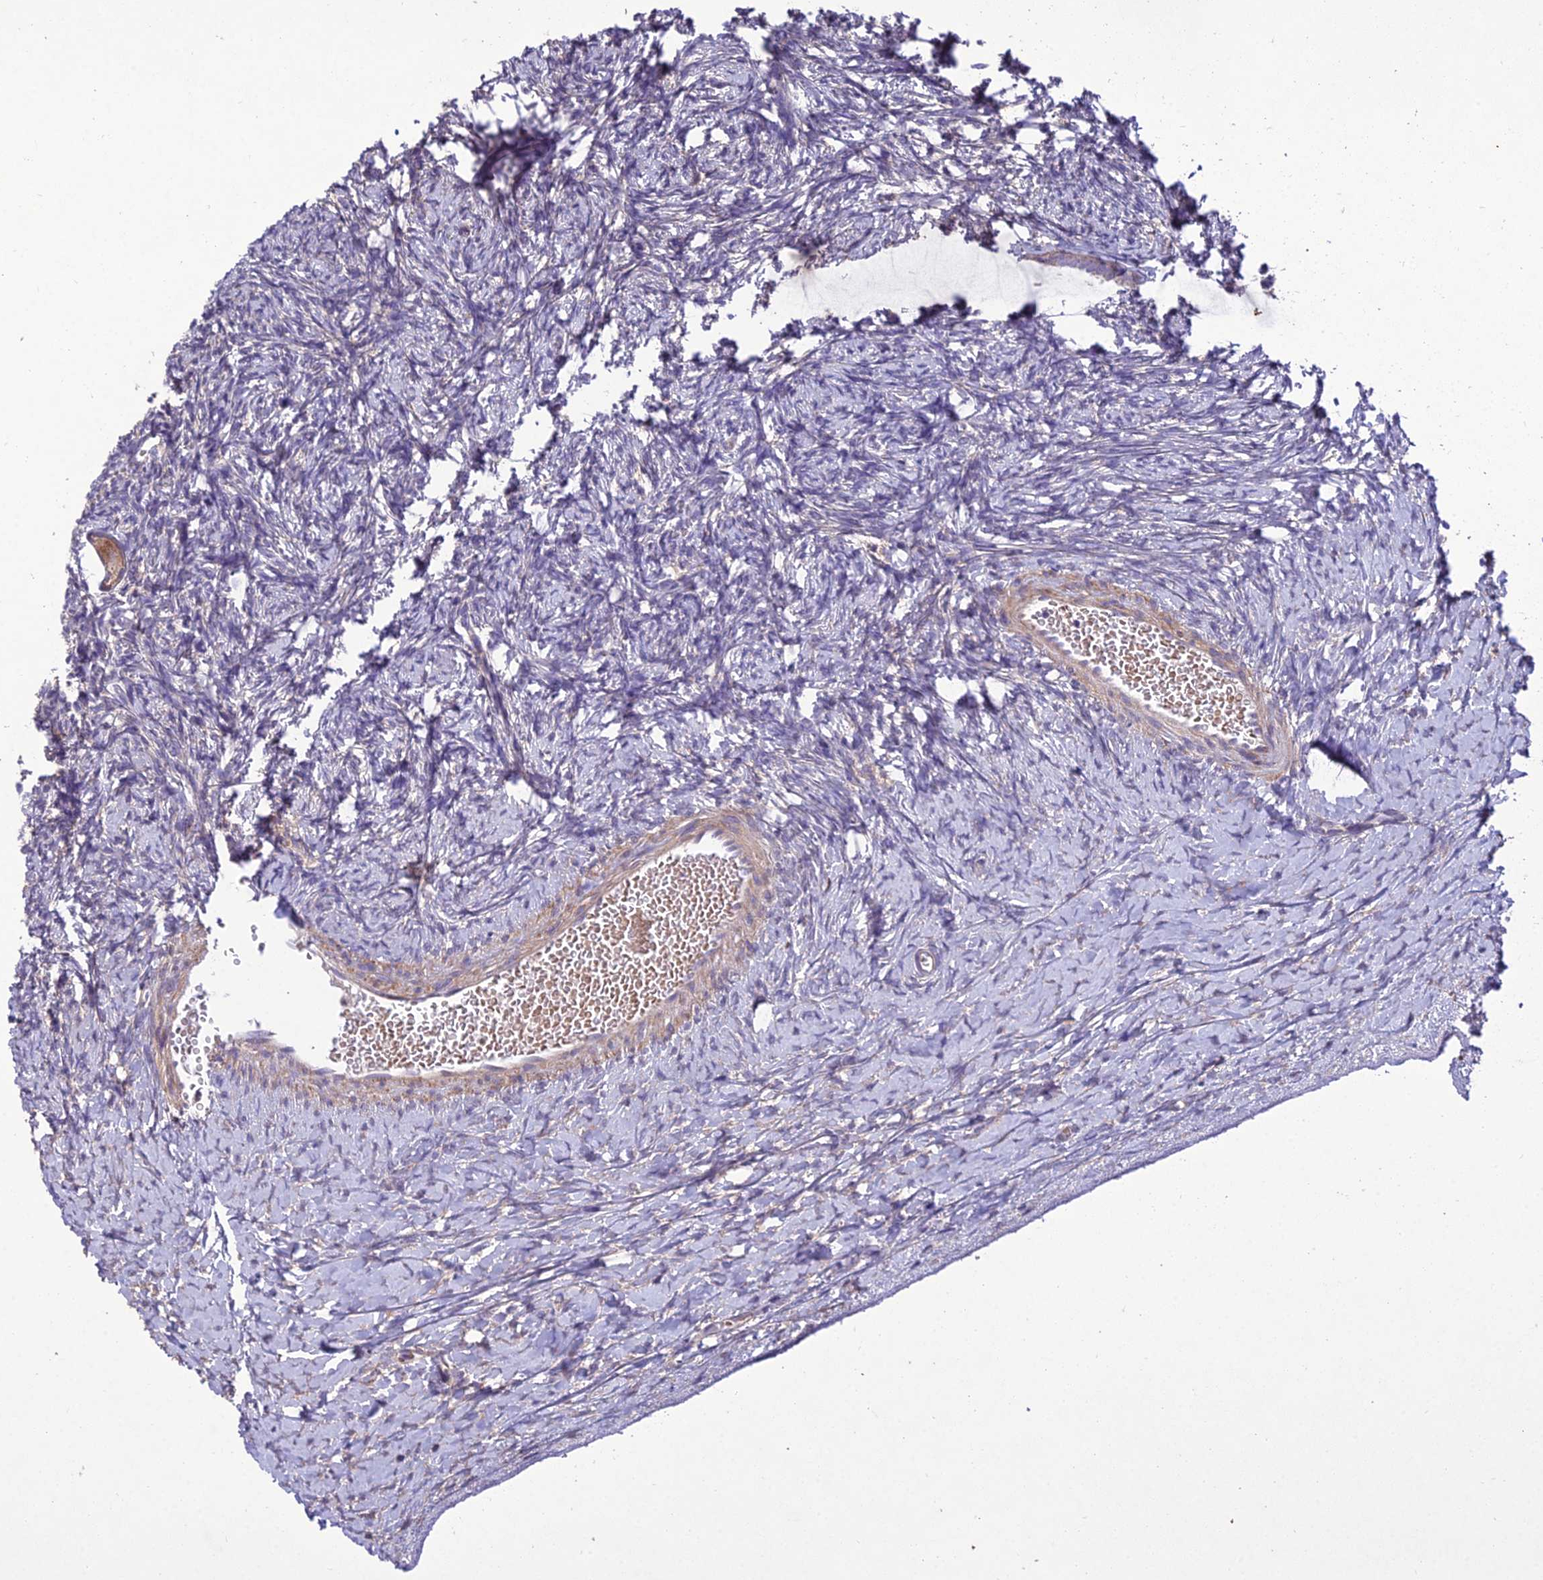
{"staining": {"intensity": "moderate", "quantity": ">75%", "location": "cytoplasmic/membranous"}, "tissue": "ovary", "cell_type": "Follicle cells", "image_type": "normal", "snomed": [{"axis": "morphology", "description": "Normal tissue, NOS"}, {"axis": "morphology", "description": "Developmental malformation"}, {"axis": "topography", "description": "Ovary"}], "caption": "Protein expression analysis of benign human ovary reveals moderate cytoplasmic/membranous staining in about >75% of follicle cells. The staining was performed using DAB to visualize the protein expression in brown, while the nuclei were stained in blue with hematoxylin (Magnification: 20x).", "gene": "CENPL", "patient": {"sex": "female", "age": 39}}